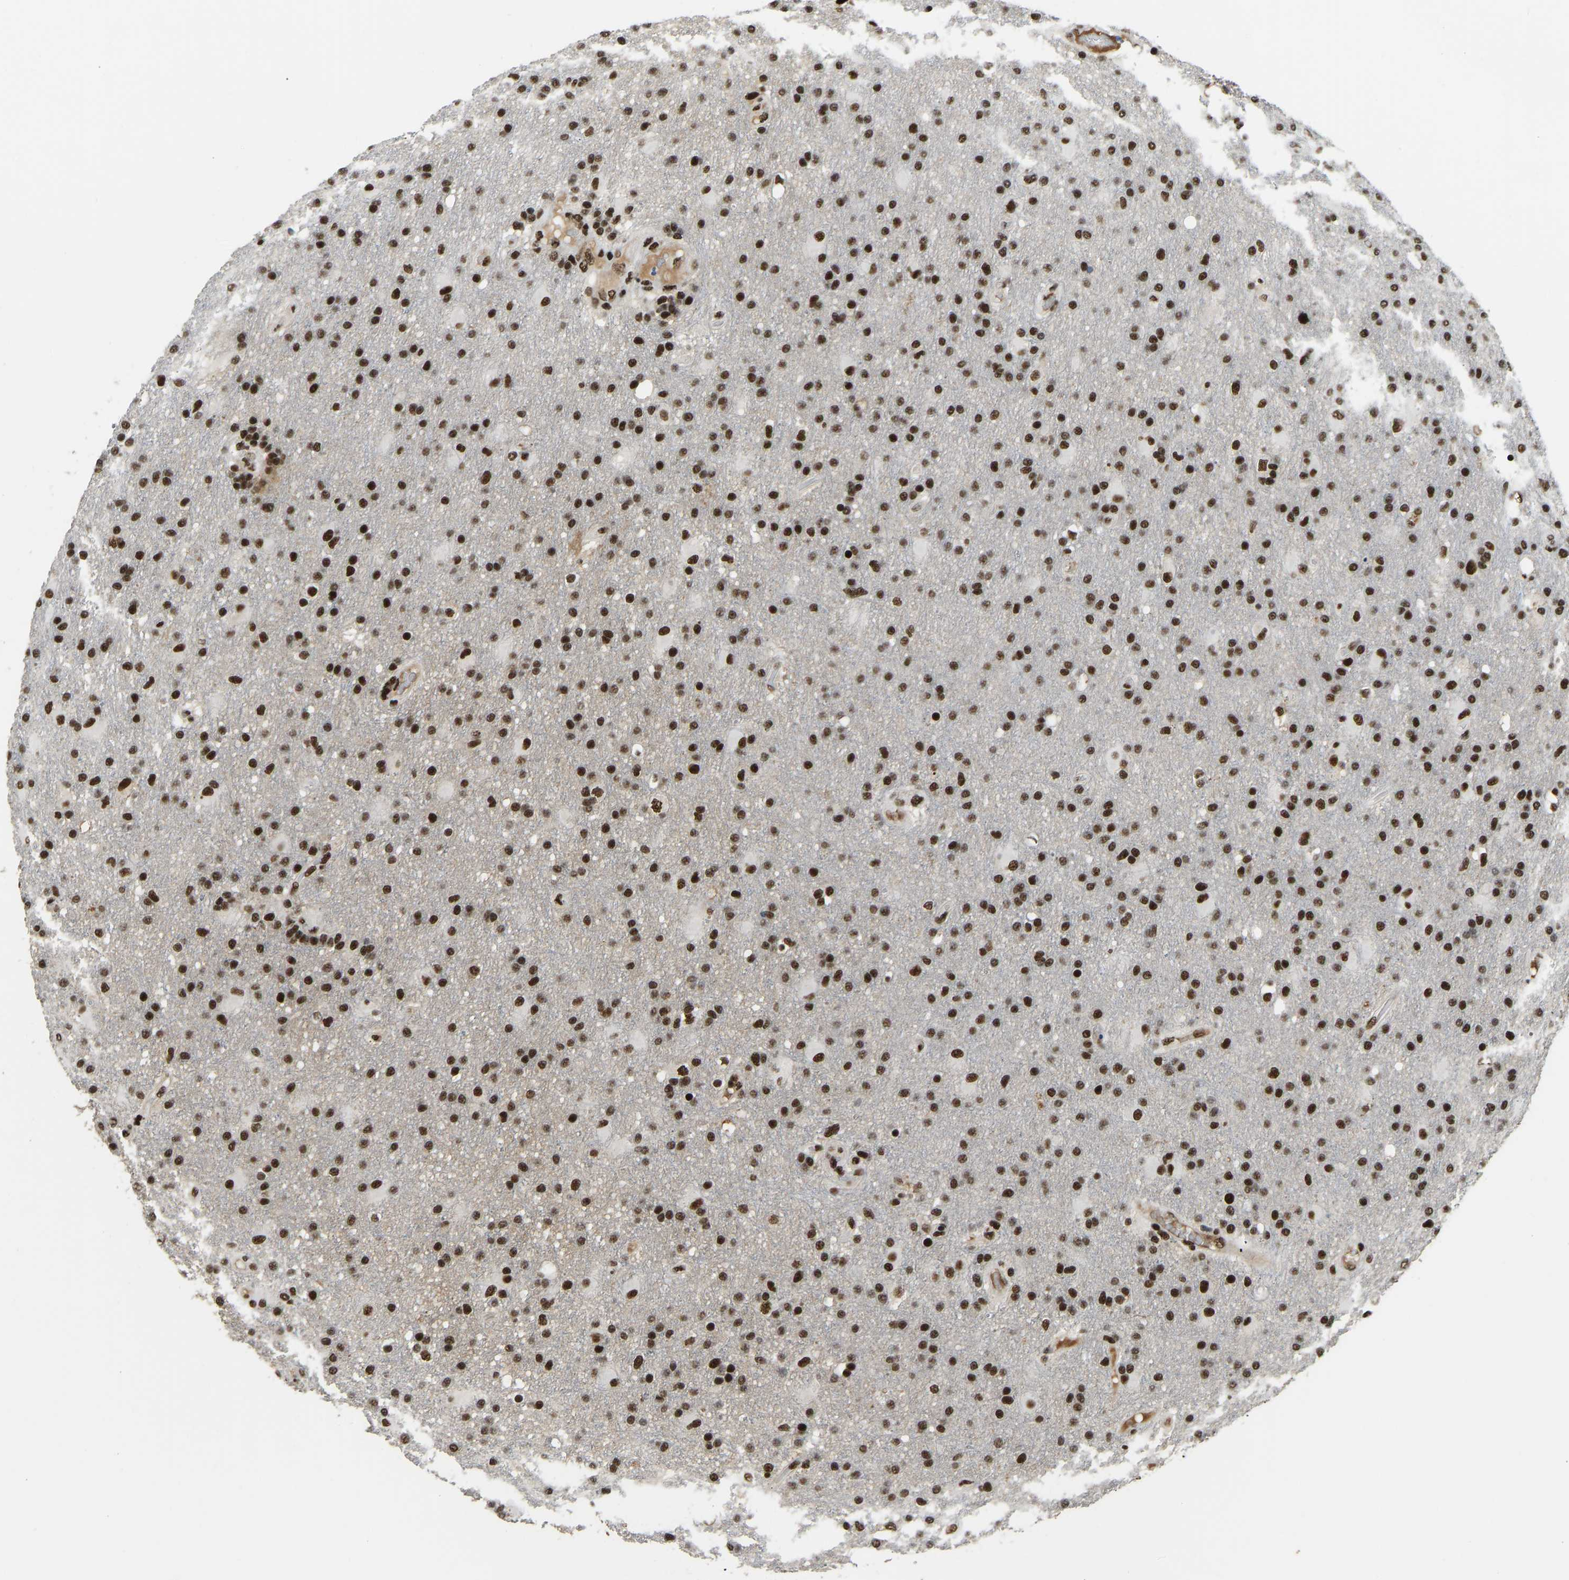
{"staining": {"intensity": "strong", "quantity": ">75%", "location": "nuclear"}, "tissue": "glioma", "cell_type": "Tumor cells", "image_type": "cancer", "snomed": [{"axis": "morphology", "description": "Glioma, malignant, High grade"}, {"axis": "topography", "description": "Brain"}], "caption": "Malignant glioma (high-grade) stained with a brown dye shows strong nuclear positive expression in about >75% of tumor cells.", "gene": "FOXK1", "patient": {"sex": "male", "age": 72}}